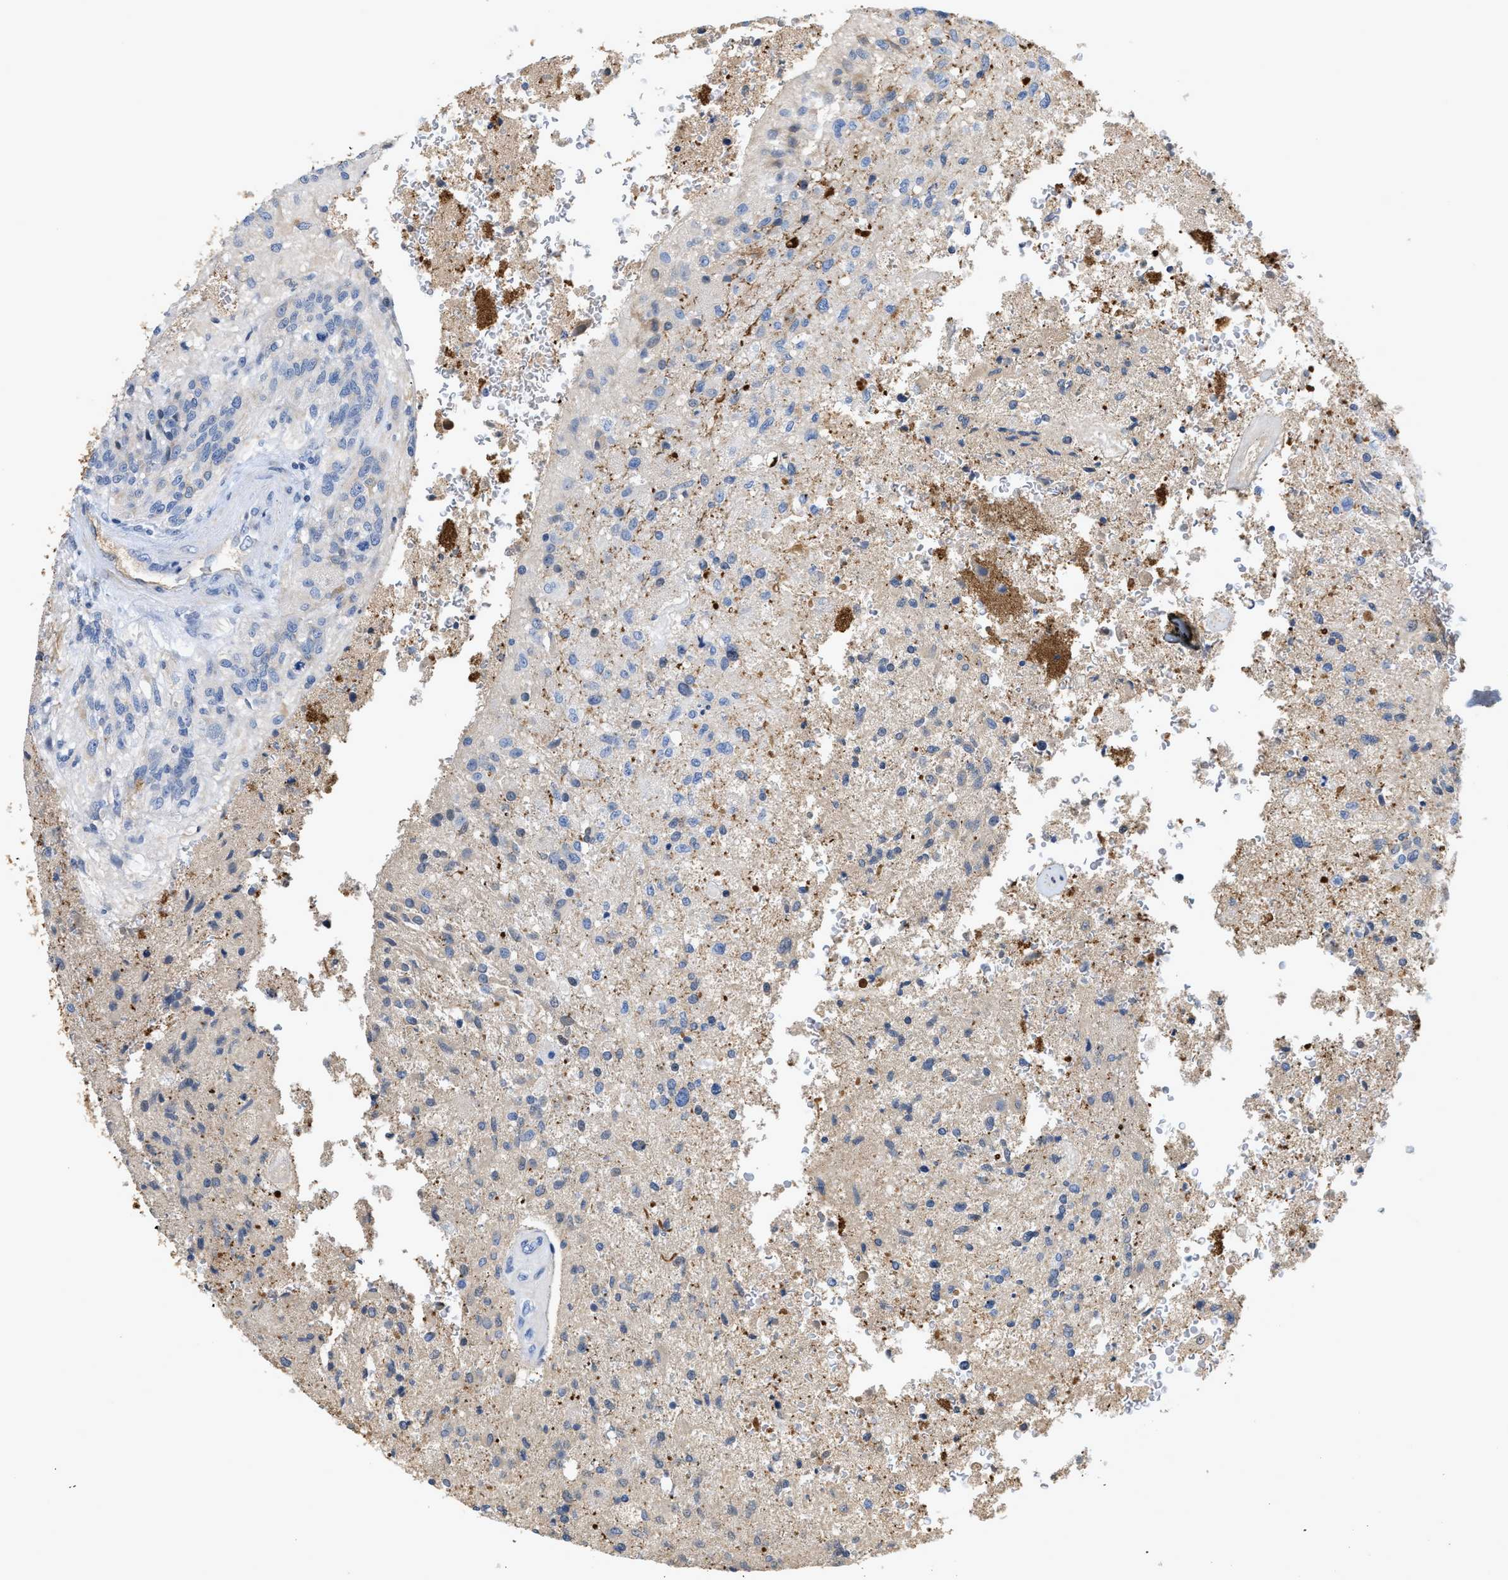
{"staining": {"intensity": "weak", "quantity": "<25%", "location": "cytoplasmic/membranous"}, "tissue": "glioma", "cell_type": "Tumor cells", "image_type": "cancer", "snomed": [{"axis": "morphology", "description": "Normal tissue, NOS"}, {"axis": "morphology", "description": "Glioma, malignant, High grade"}, {"axis": "topography", "description": "Cerebral cortex"}], "caption": "A micrograph of high-grade glioma (malignant) stained for a protein demonstrates no brown staining in tumor cells. Brightfield microscopy of immunohistochemistry (IHC) stained with DAB (3,3'-diaminobenzidine) (brown) and hematoxylin (blue), captured at high magnification.", "gene": "CRYM", "patient": {"sex": "male", "age": 77}}